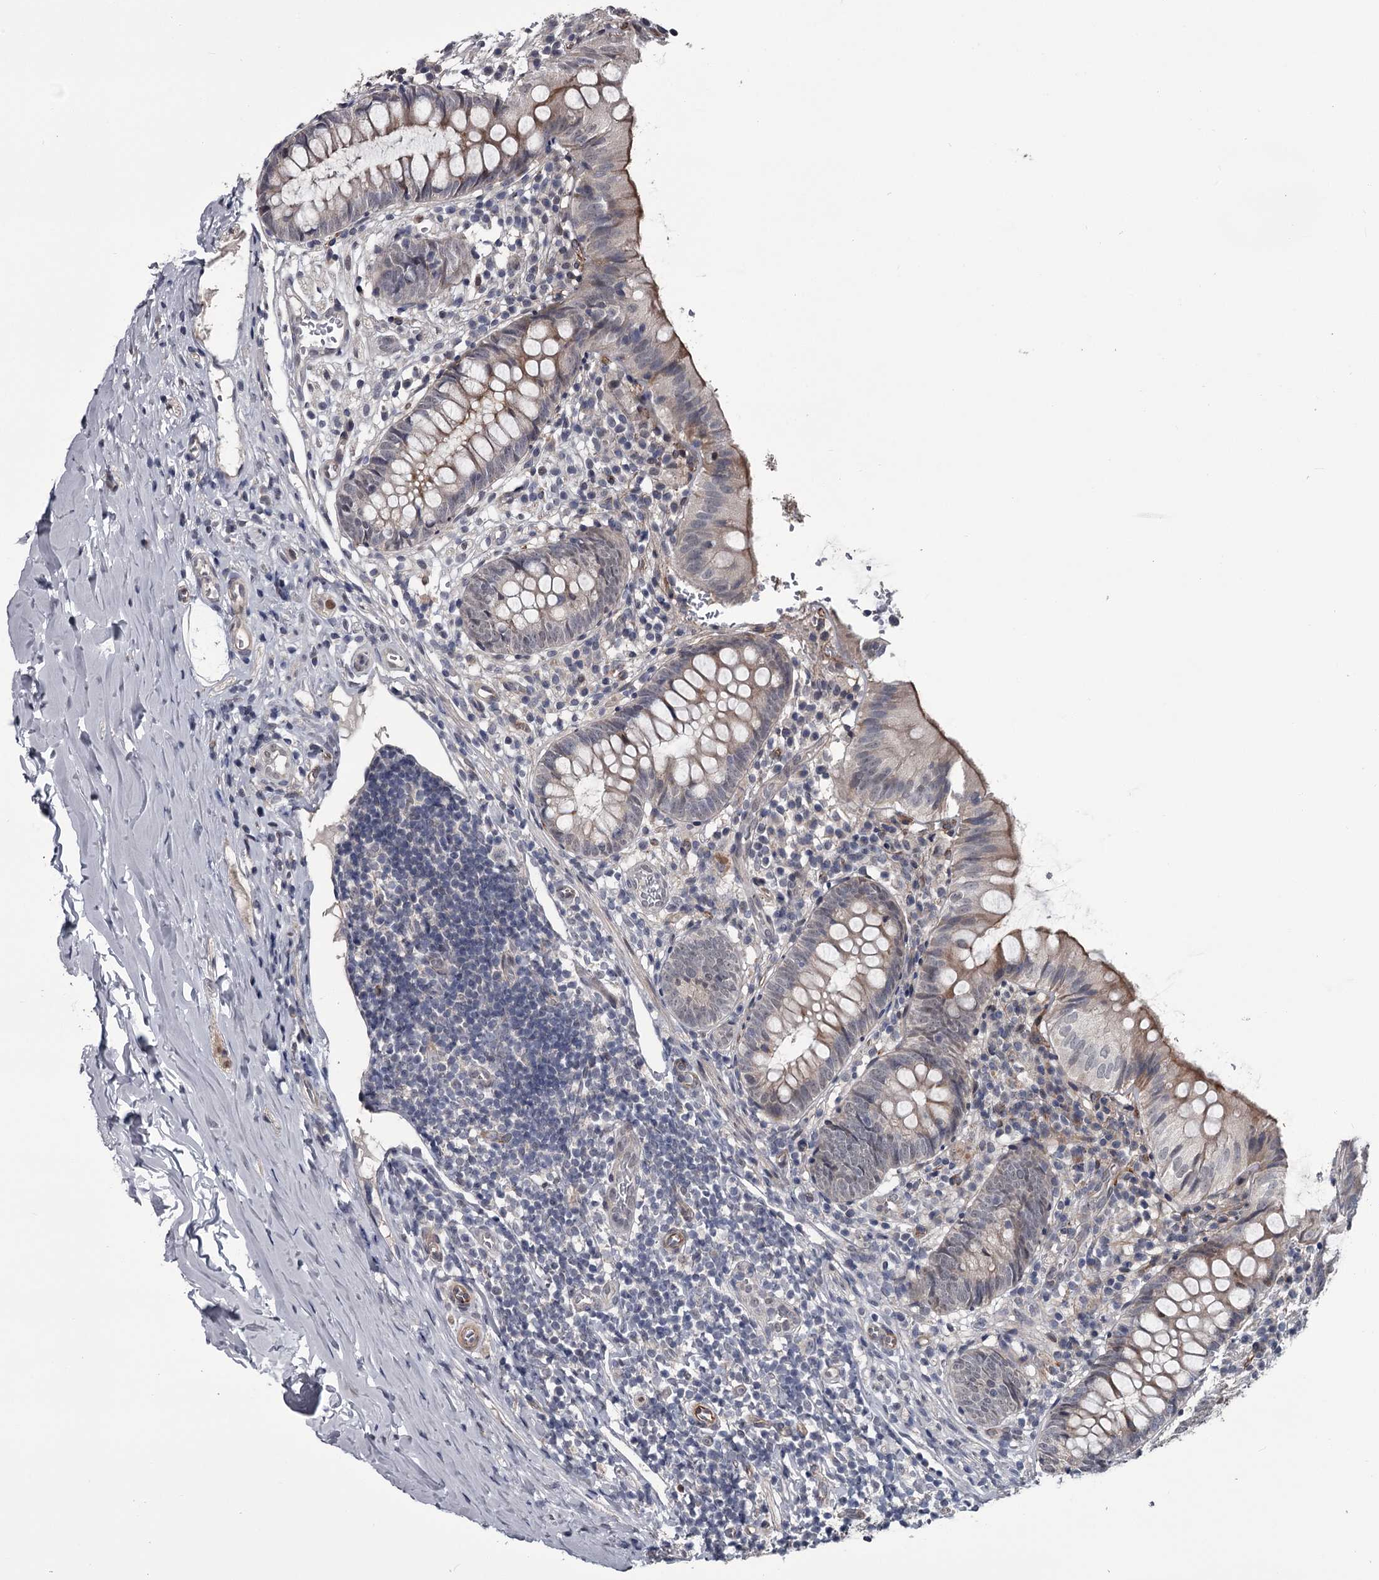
{"staining": {"intensity": "weak", "quantity": "25%-75%", "location": "cytoplasmic/membranous"}, "tissue": "appendix", "cell_type": "Glandular cells", "image_type": "normal", "snomed": [{"axis": "morphology", "description": "Normal tissue, NOS"}, {"axis": "topography", "description": "Appendix"}], "caption": "Immunohistochemistry of normal human appendix displays low levels of weak cytoplasmic/membranous staining in approximately 25%-75% of glandular cells. (DAB IHC with brightfield microscopy, high magnification).", "gene": "PRPF40B", "patient": {"sex": "male", "age": 8}}